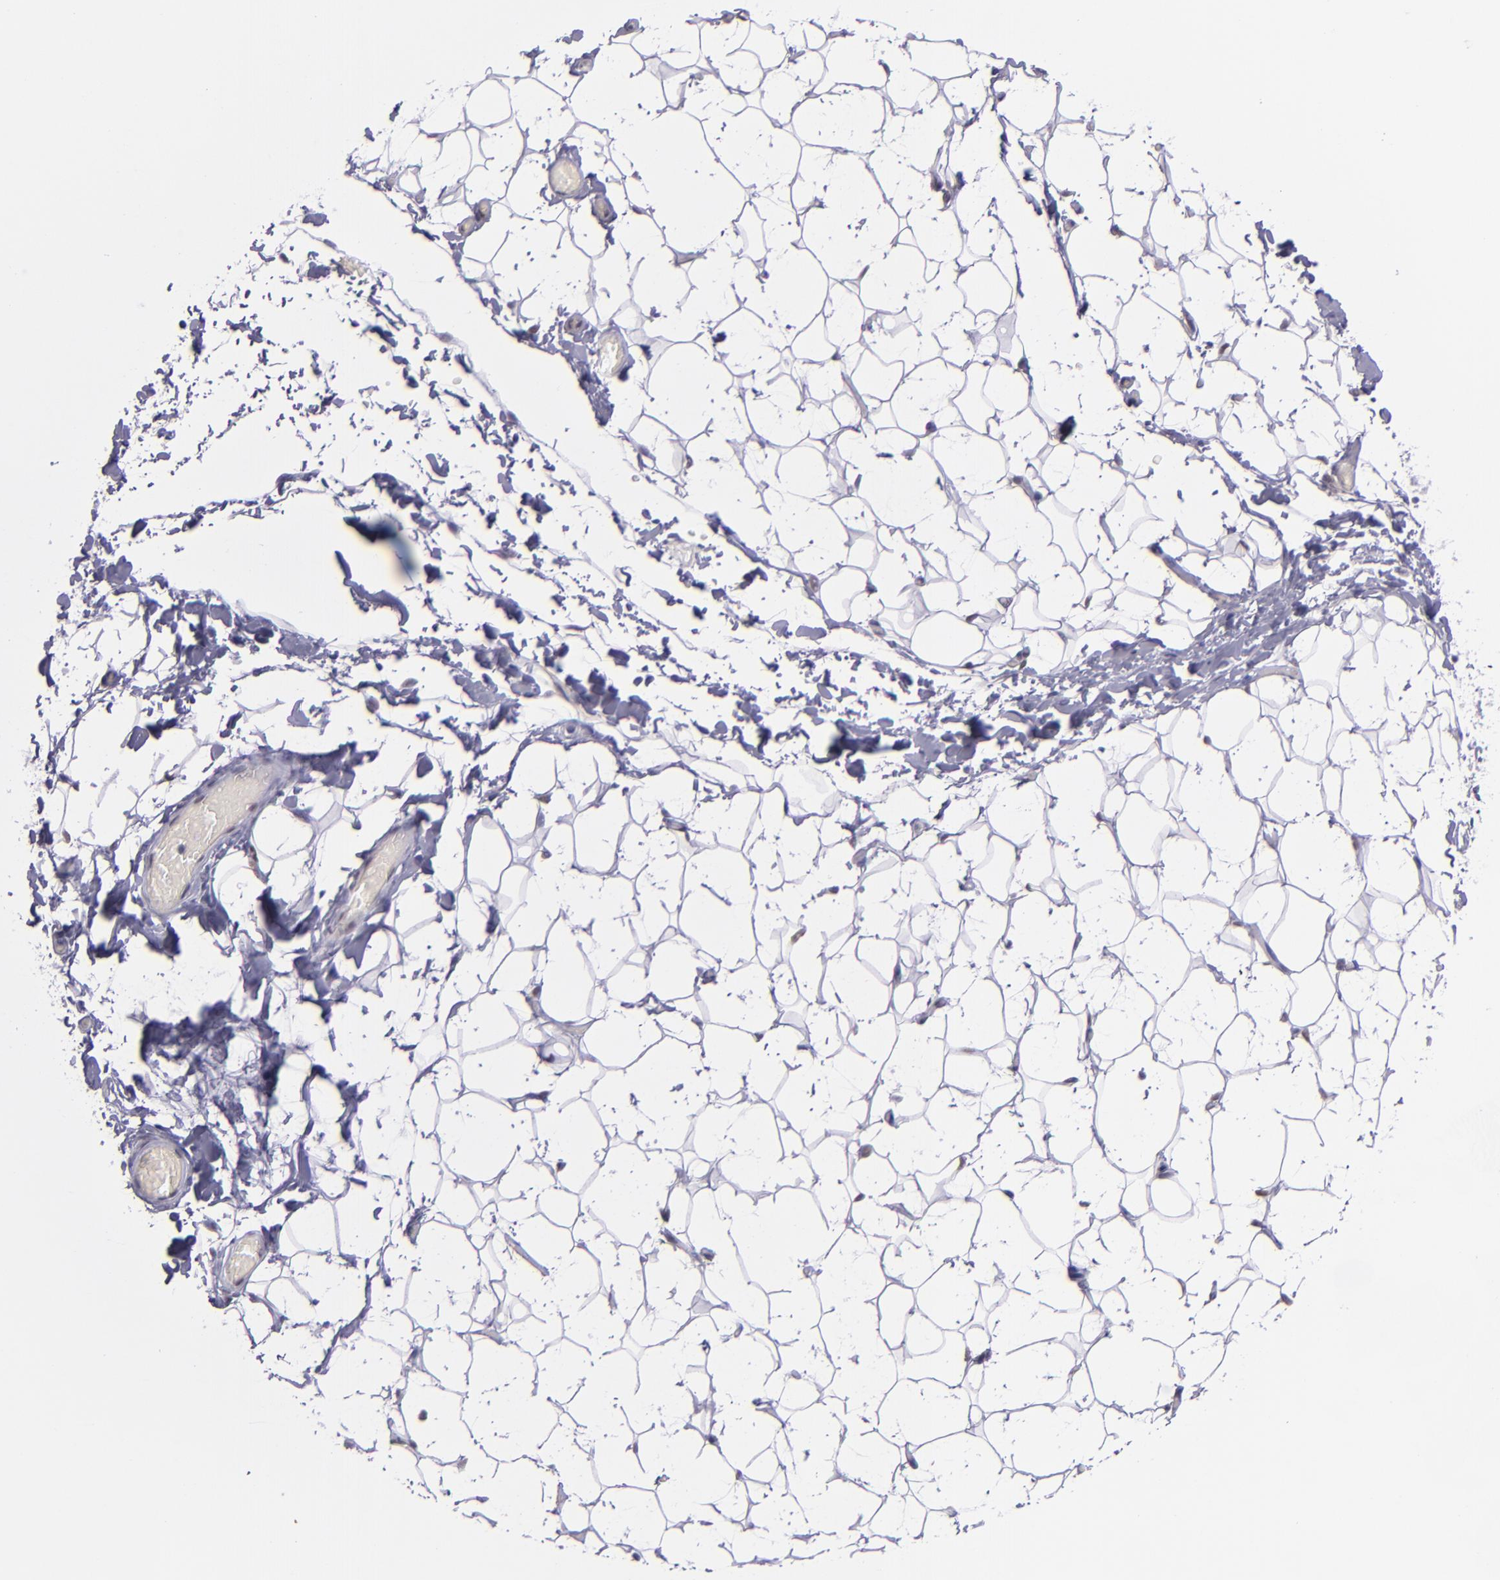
{"staining": {"intensity": "negative", "quantity": "none", "location": "none"}, "tissue": "adipose tissue", "cell_type": "Adipocytes", "image_type": "normal", "snomed": [{"axis": "morphology", "description": "Normal tissue, NOS"}, {"axis": "topography", "description": "Soft tissue"}], "caption": "Immunohistochemistry (IHC) of benign adipose tissue reveals no staining in adipocytes.", "gene": "BAG1", "patient": {"sex": "male", "age": 26}}